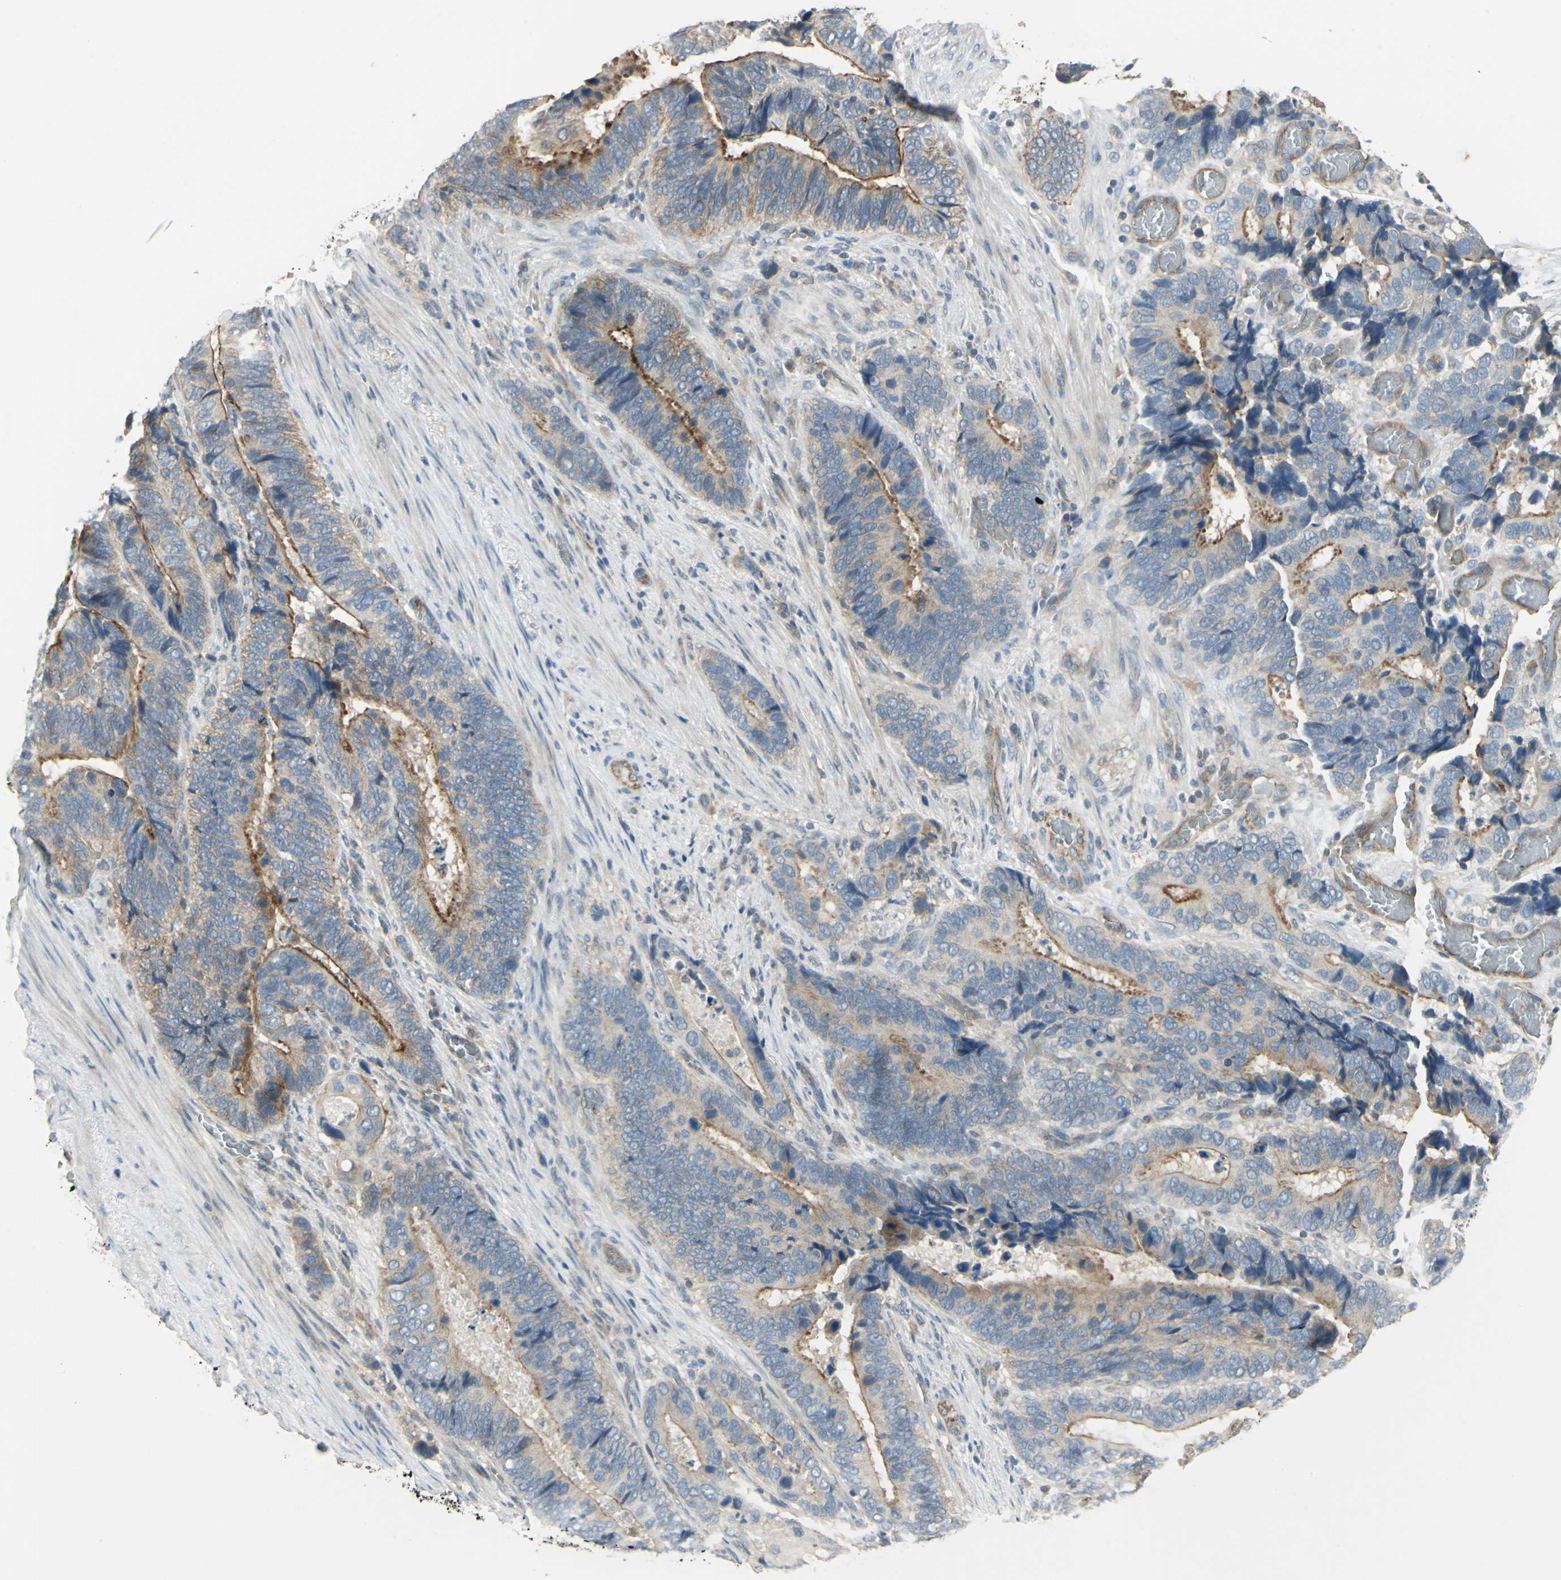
{"staining": {"intensity": "strong", "quantity": "25%-75%", "location": "cytoplasmic/membranous"}, "tissue": "colorectal cancer", "cell_type": "Tumor cells", "image_type": "cancer", "snomed": [{"axis": "morphology", "description": "Adenocarcinoma, NOS"}, {"axis": "topography", "description": "Colon"}], "caption": "The micrograph demonstrates a brown stain indicating the presence of a protein in the cytoplasmic/membranous of tumor cells in colorectal cancer (adenocarcinoma).", "gene": "RAPGEF1", "patient": {"sex": "male", "age": 72}}